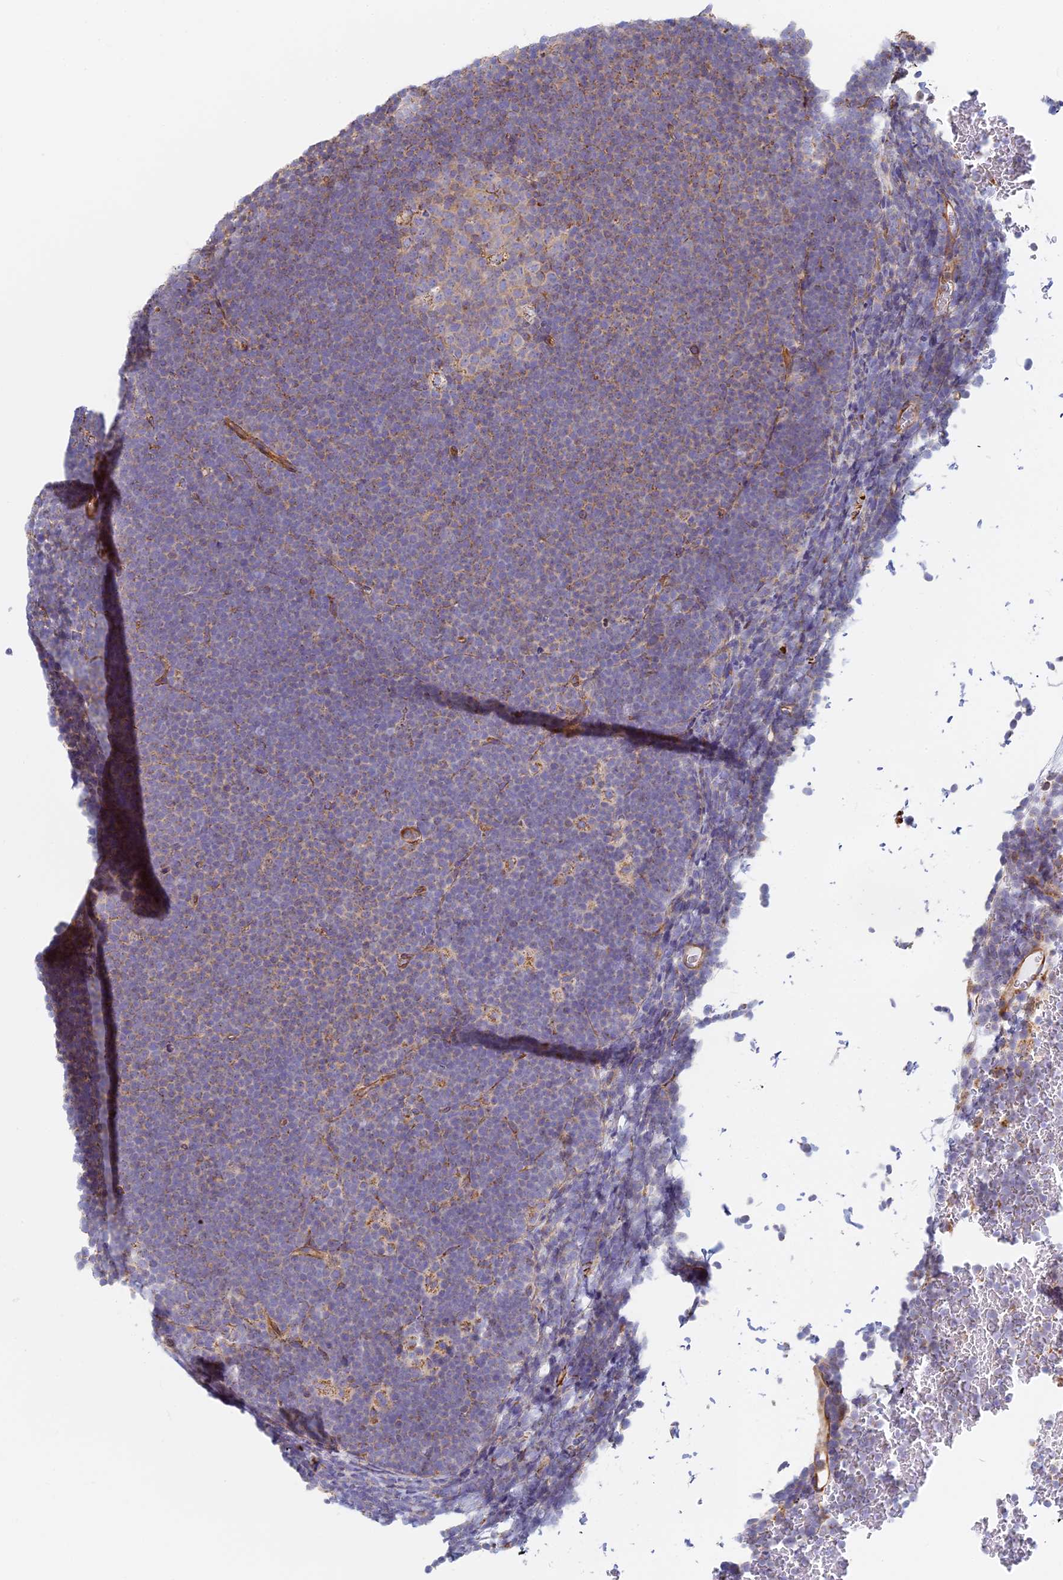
{"staining": {"intensity": "negative", "quantity": "none", "location": "none"}, "tissue": "lymphoma", "cell_type": "Tumor cells", "image_type": "cancer", "snomed": [{"axis": "morphology", "description": "Malignant lymphoma, non-Hodgkin's type, High grade"}, {"axis": "topography", "description": "Lymph node"}], "caption": "Tumor cells are negative for brown protein staining in lymphoma.", "gene": "DDA1", "patient": {"sex": "male", "age": 13}}